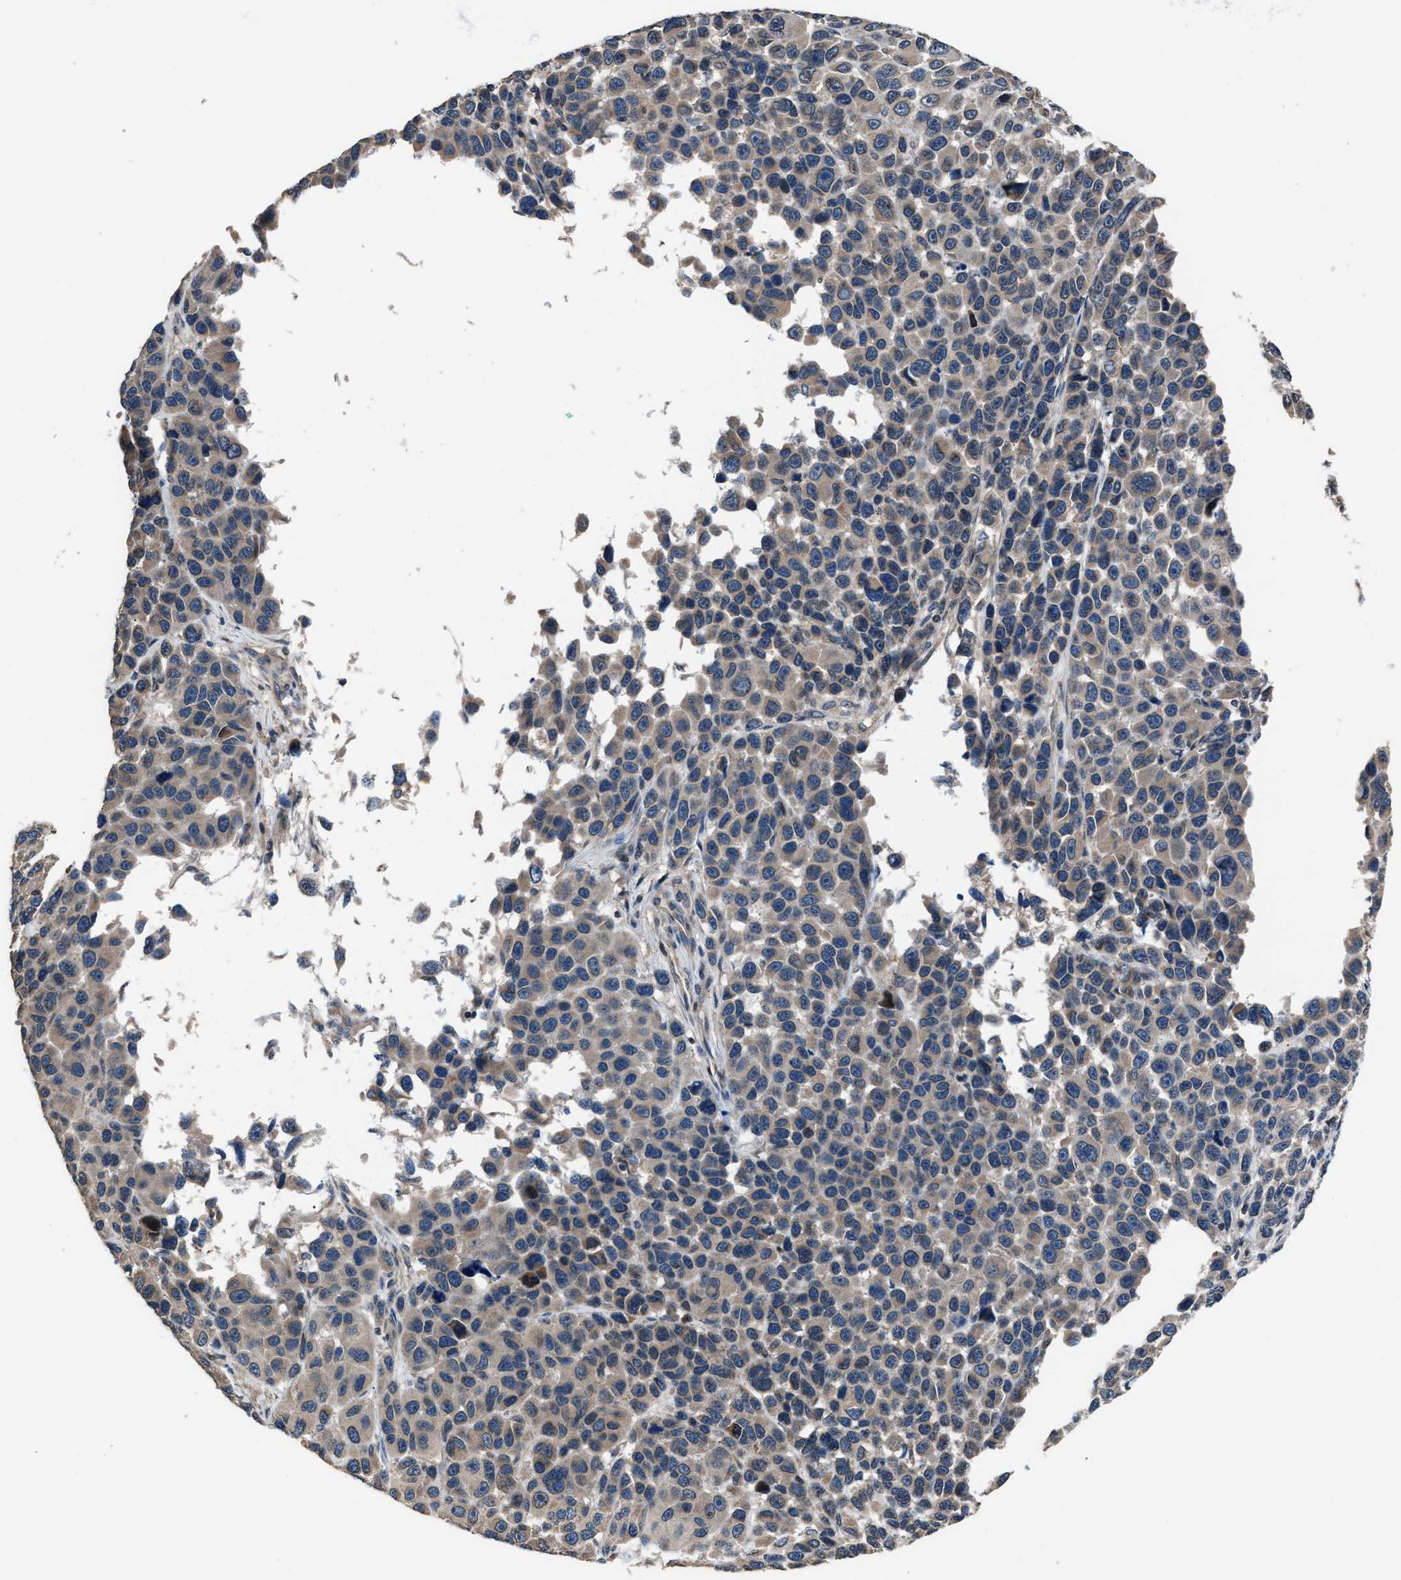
{"staining": {"intensity": "weak", "quantity": ">75%", "location": "cytoplasmic/membranous"}, "tissue": "melanoma", "cell_type": "Tumor cells", "image_type": "cancer", "snomed": [{"axis": "morphology", "description": "Malignant melanoma, NOS"}, {"axis": "topography", "description": "Skin"}], "caption": "A histopathology image of melanoma stained for a protein demonstrates weak cytoplasmic/membranous brown staining in tumor cells. The protein of interest is stained brown, and the nuclei are stained in blue (DAB (3,3'-diaminobenzidine) IHC with brightfield microscopy, high magnification).", "gene": "TNRC18", "patient": {"sex": "male", "age": 53}}